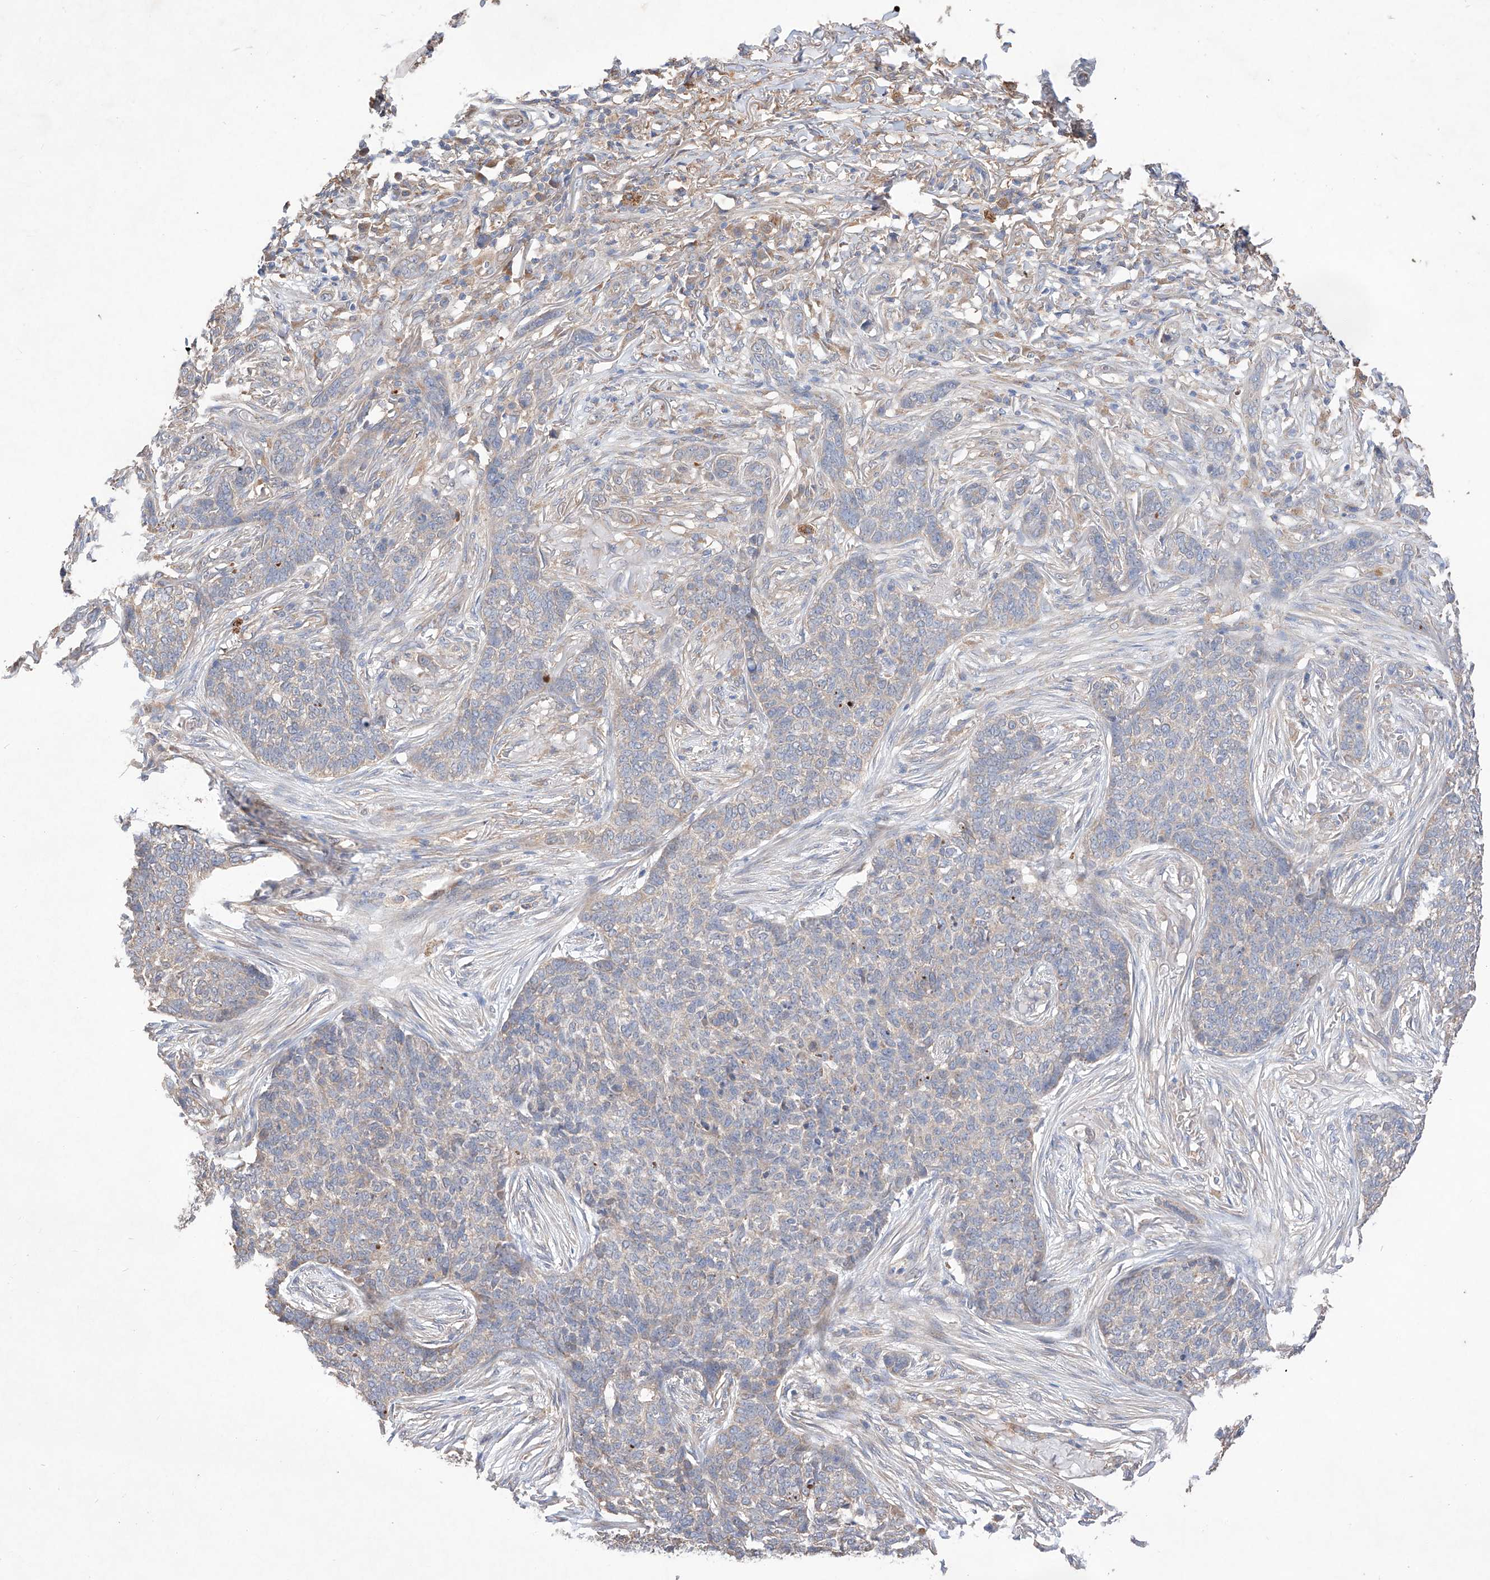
{"staining": {"intensity": "negative", "quantity": "none", "location": "none"}, "tissue": "skin cancer", "cell_type": "Tumor cells", "image_type": "cancer", "snomed": [{"axis": "morphology", "description": "Basal cell carcinoma"}, {"axis": "topography", "description": "Skin"}], "caption": "Skin cancer (basal cell carcinoma) was stained to show a protein in brown. There is no significant positivity in tumor cells.", "gene": "C6orf62", "patient": {"sex": "male", "age": 85}}